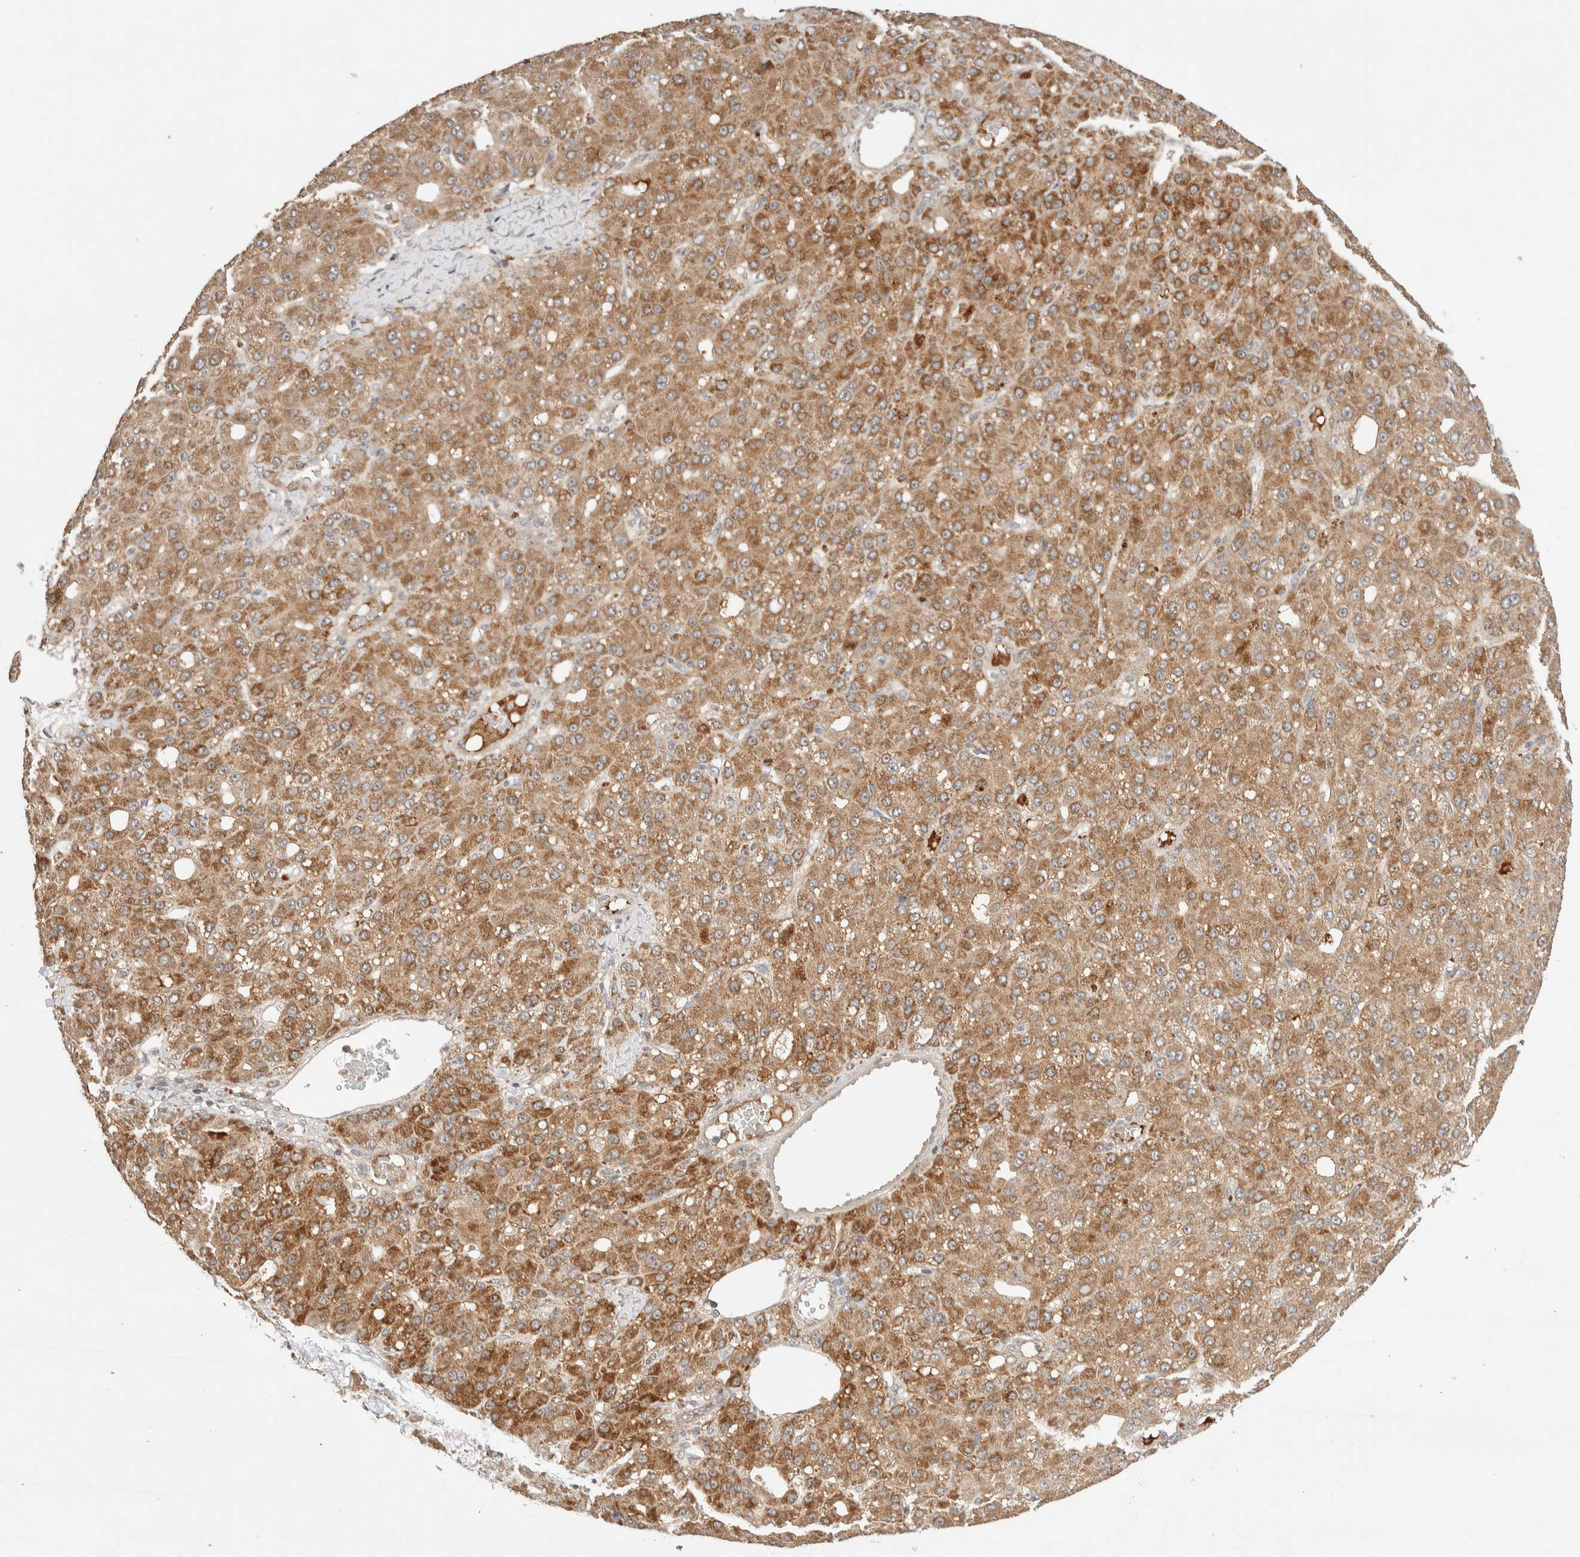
{"staining": {"intensity": "moderate", "quantity": ">75%", "location": "cytoplasmic/membranous"}, "tissue": "liver cancer", "cell_type": "Tumor cells", "image_type": "cancer", "snomed": [{"axis": "morphology", "description": "Carcinoma, Hepatocellular, NOS"}, {"axis": "topography", "description": "Liver"}], "caption": "Hepatocellular carcinoma (liver) stained with a brown dye exhibits moderate cytoplasmic/membranous positive positivity in about >75% of tumor cells.", "gene": "CASK", "patient": {"sex": "male", "age": 67}}